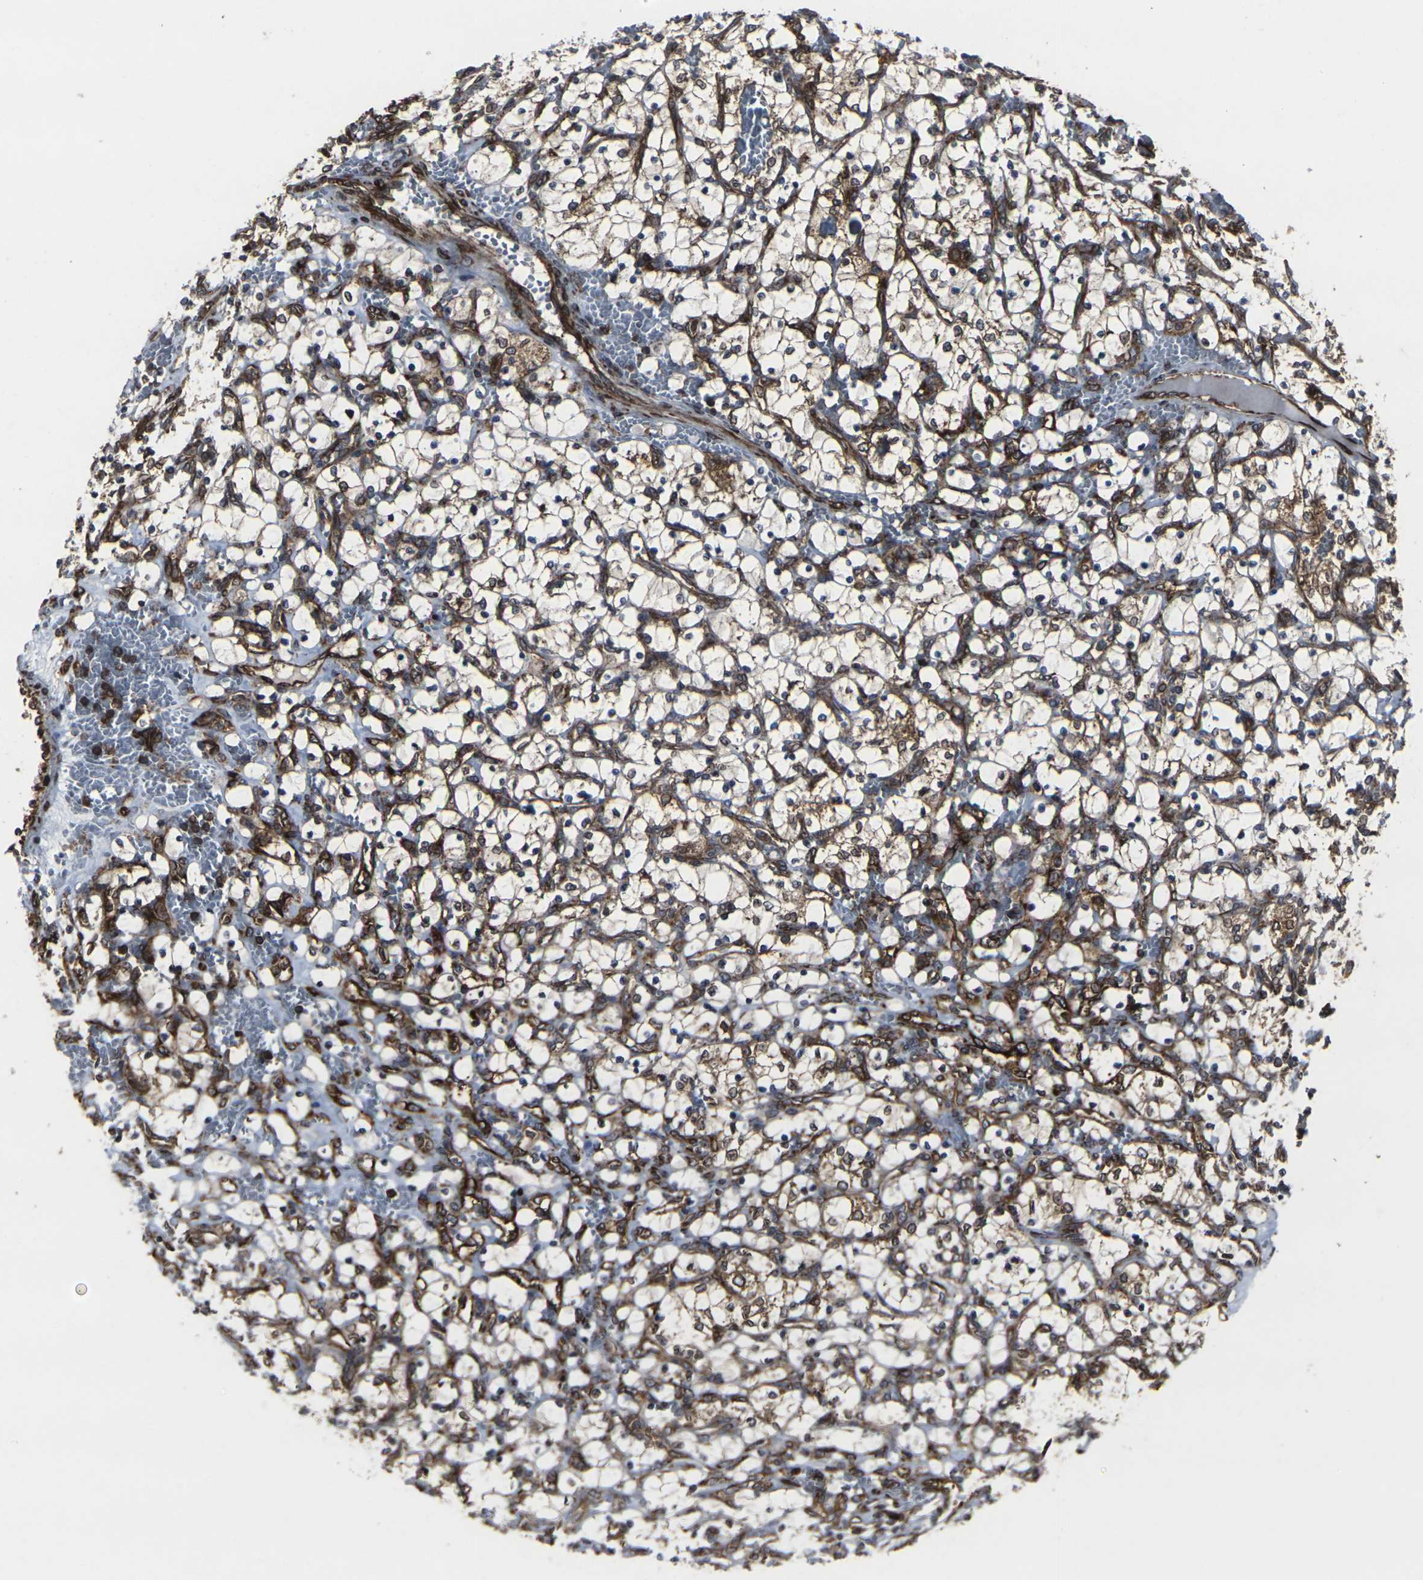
{"staining": {"intensity": "moderate", "quantity": "<25%", "location": "cytoplasmic/membranous"}, "tissue": "renal cancer", "cell_type": "Tumor cells", "image_type": "cancer", "snomed": [{"axis": "morphology", "description": "Adenocarcinoma, NOS"}, {"axis": "topography", "description": "Kidney"}], "caption": "This is a micrograph of immunohistochemistry (IHC) staining of adenocarcinoma (renal), which shows moderate staining in the cytoplasmic/membranous of tumor cells.", "gene": "MARCHF2", "patient": {"sex": "female", "age": 69}}